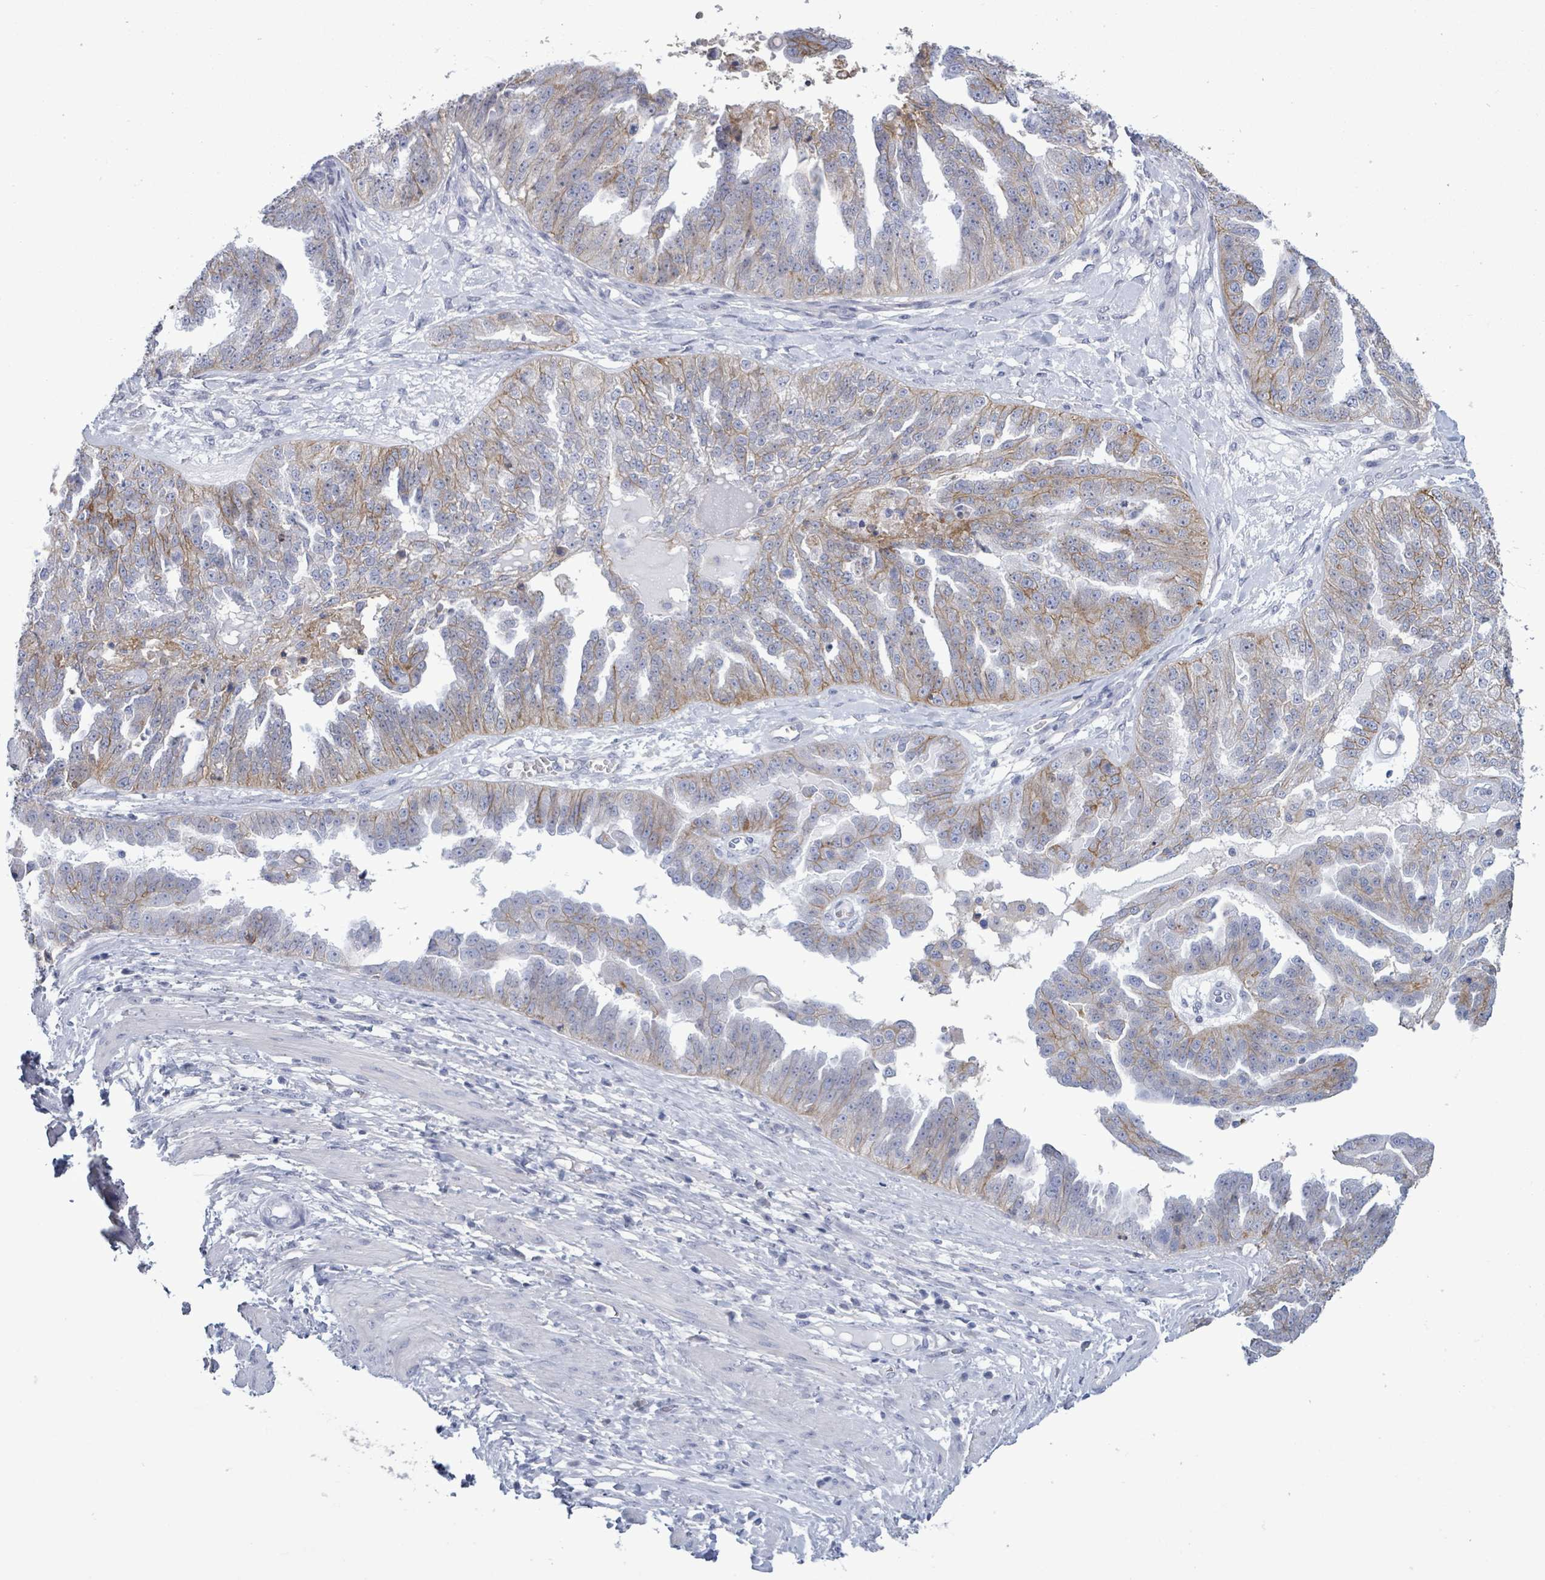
{"staining": {"intensity": "moderate", "quantity": "25%-75%", "location": "cytoplasmic/membranous"}, "tissue": "ovarian cancer", "cell_type": "Tumor cells", "image_type": "cancer", "snomed": [{"axis": "morphology", "description": "Cystadenocarcinoma, serous, NOS"}, {"axis": "topography", "description": "Ovary"}], "caption": "A high-resolution micrograph shows IHC staining of ovarian serous cystadenocarcinoma, which demonstrates moderate cytoplasmic/membranous expression in approximately 25%-75% of tumor cells.", "gene": "BSG", "patient": {"sex": "female", "age": 58}}